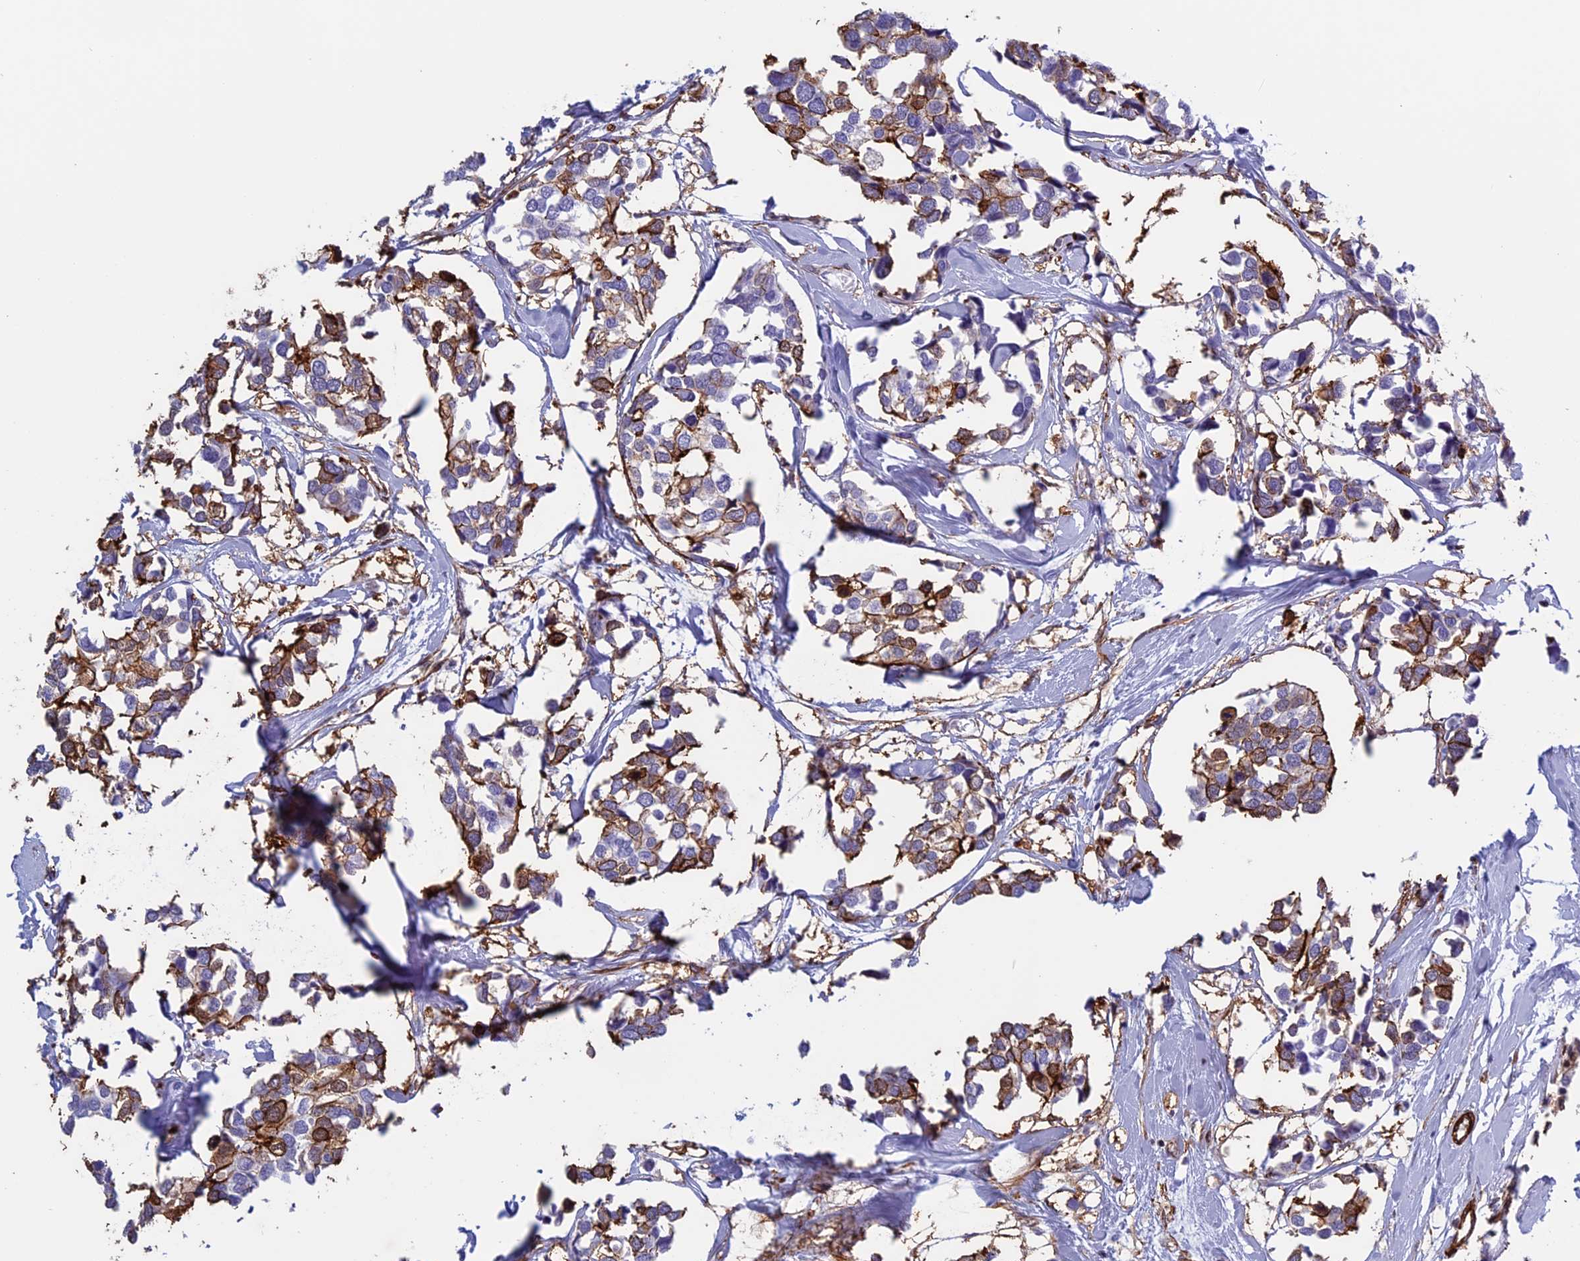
{"staining": {"intensity": "strong", "quantity": "25%-75%", "location": "cytoplasmic/membranous"}, "tissue": "breast cancer", "cell_type": "Tumor cells", "image_type": "cancer", "snomed": [{"axis": "morphology", "description": "Duct carcinoma"}, {"axis": "topography", "description": "Breast"}], "caption": "Tumor cells reveal high levels of strong cytoplasmic/membranous positivity in about 25%-75% of cells in human infiltrating ductal carcinoma (breast). The protein of interest is shown in brown color, while the nuclei are stained blue.", "gene": "ANGPTL2", "patient": {"sex": "female", "age": 83}}